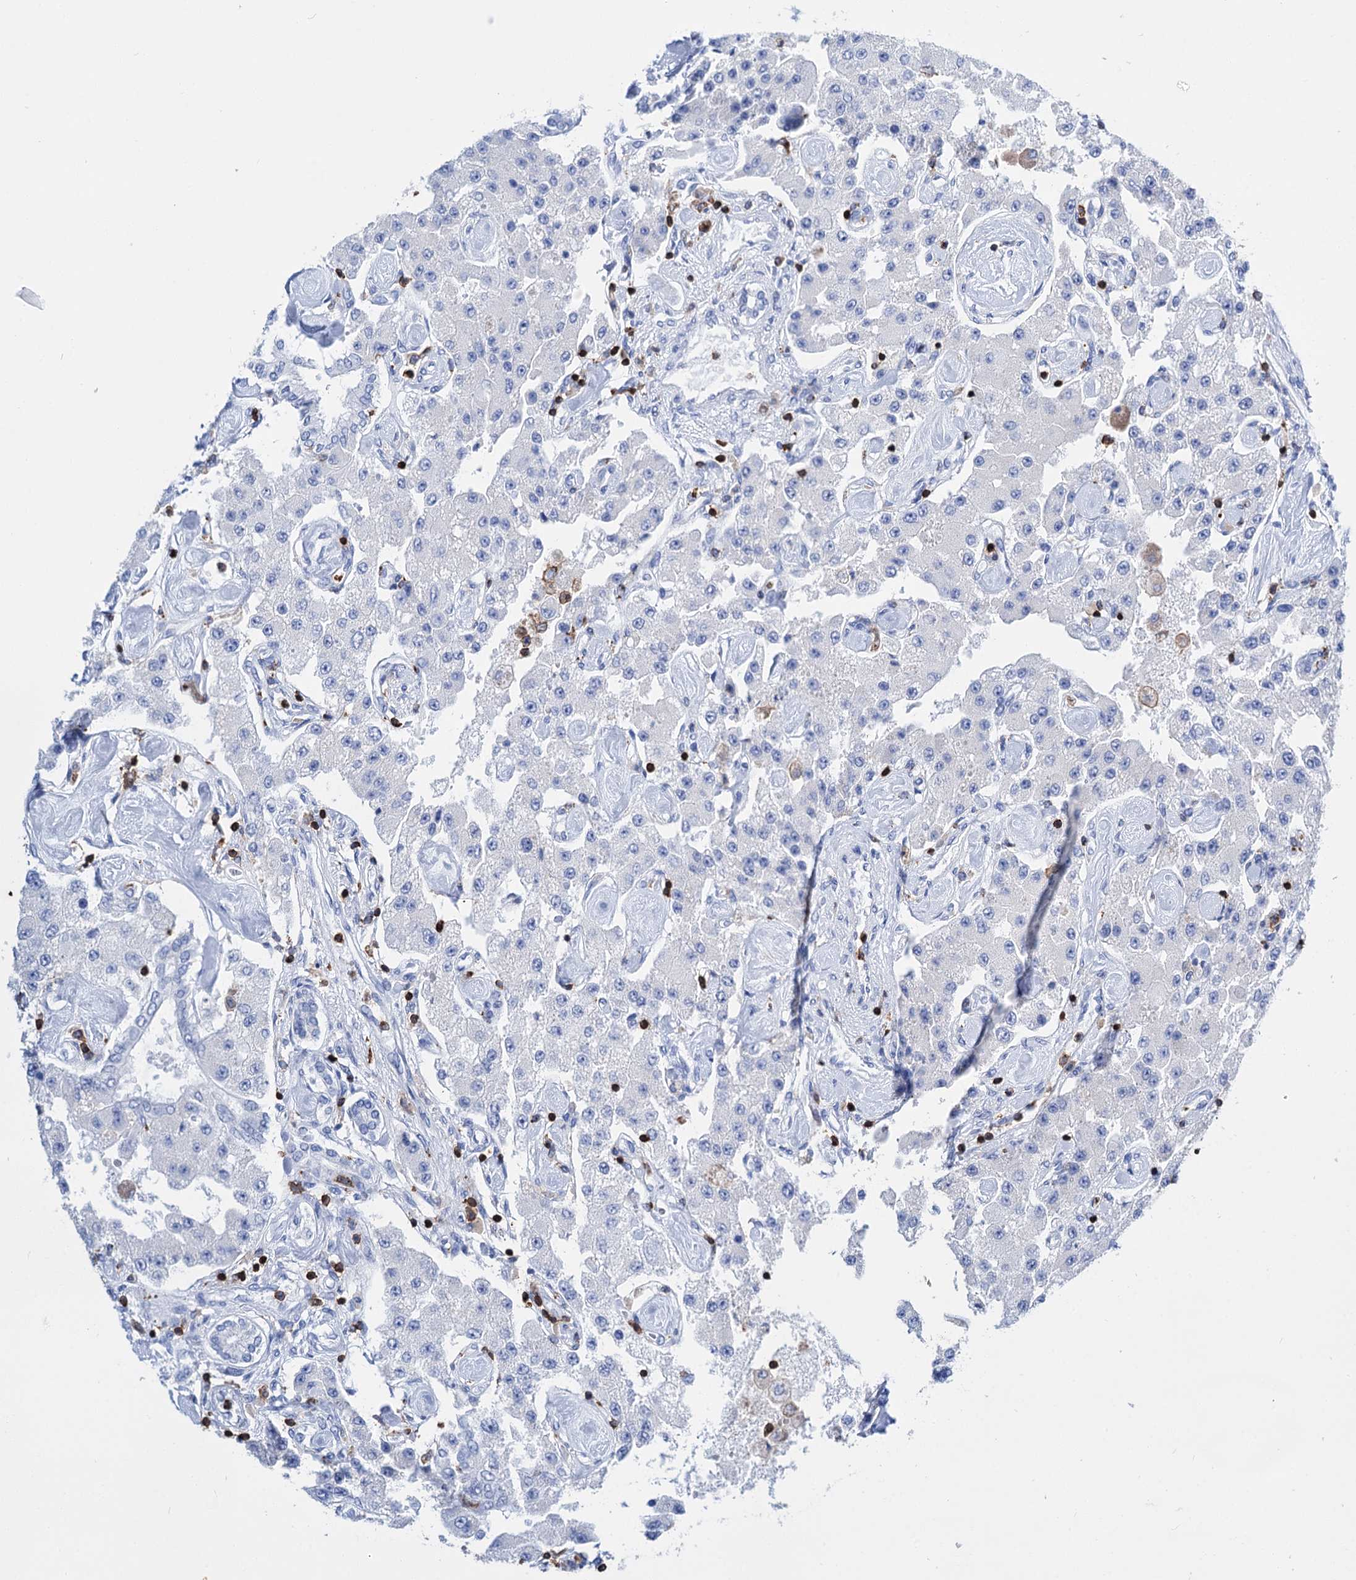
{"staining": {"intensity": "negative", "quantity": "none", "location": "none"}, "tissue": "carcinoid", "cell_type": "Tumor cells", "image_type": "cancer", "snomed": [{"axis": "morphology", "description": "Carcinoid, malignant, NOS"}, {"axis": "topography", "description": "Pancreas"}], "caption": "This is a photomicrograph of immunohistochemistry staining of carcinoid, which shows no positivity in tumor cells.", "gene": "DEF6", "patient": {"sex": "male", "age": 41}}